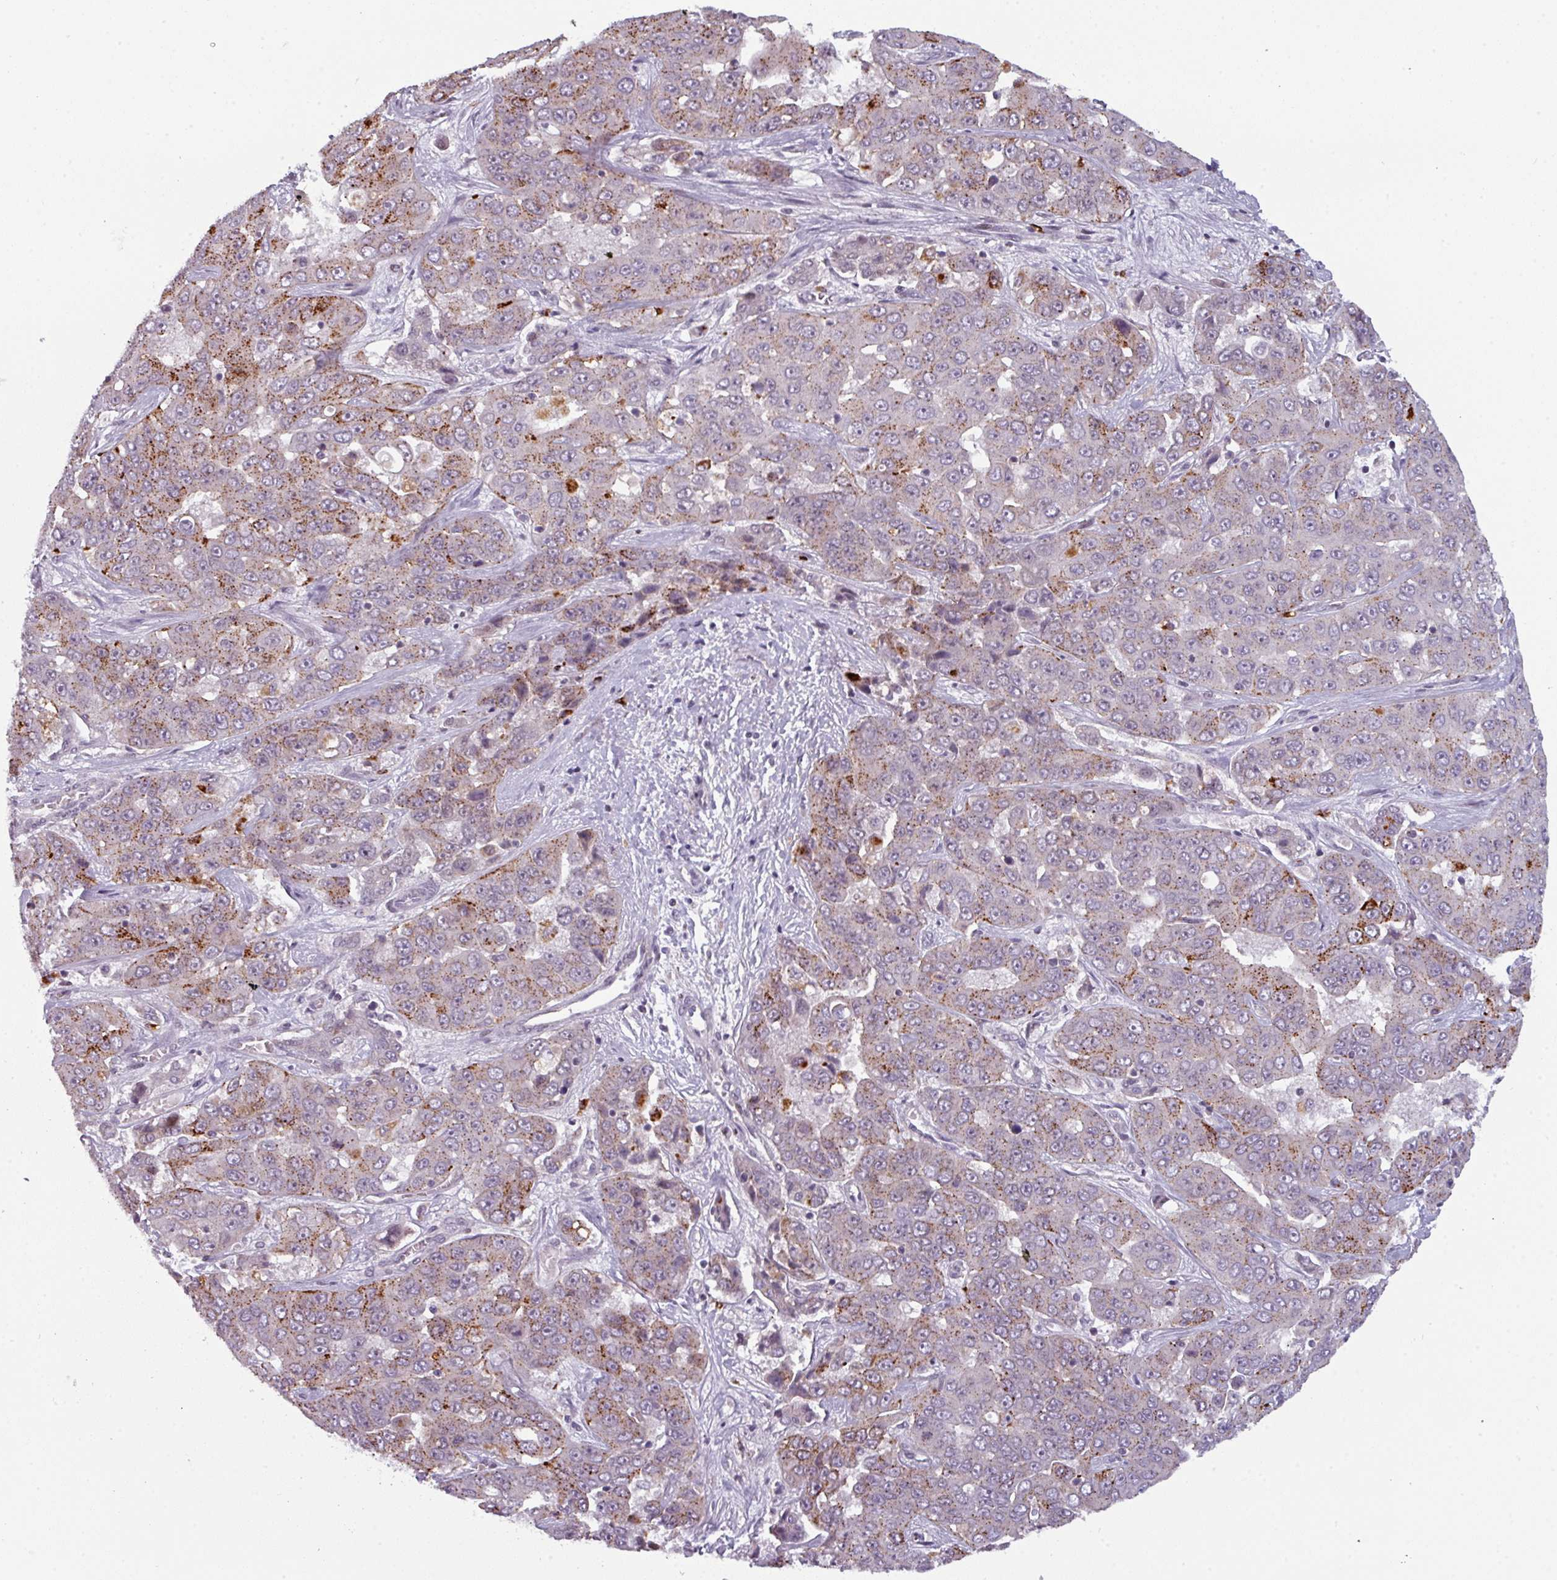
{"staining": {"intensity": "moderate", "quantity": "25%-75%", "location": "cytoplasmic/membranous"}, "tissue": "liver cancer", "cell_type": "Tumor cells", "image_type": "cancer", "snomed": [{"axis": "morphology", "description": "Cholangiocarcinoma"}, {"axis": "topography", "description": "Liver"}], "caption": "Protein analysis of liver cancer (cholangiocarcinoma) tissue exhibits moderate cytoplasmic/membranous positivity in approximately 25%-75% of tumor cells.", "gene": "TMEFF1", "patient": {"sex": "female", "age": 52}}